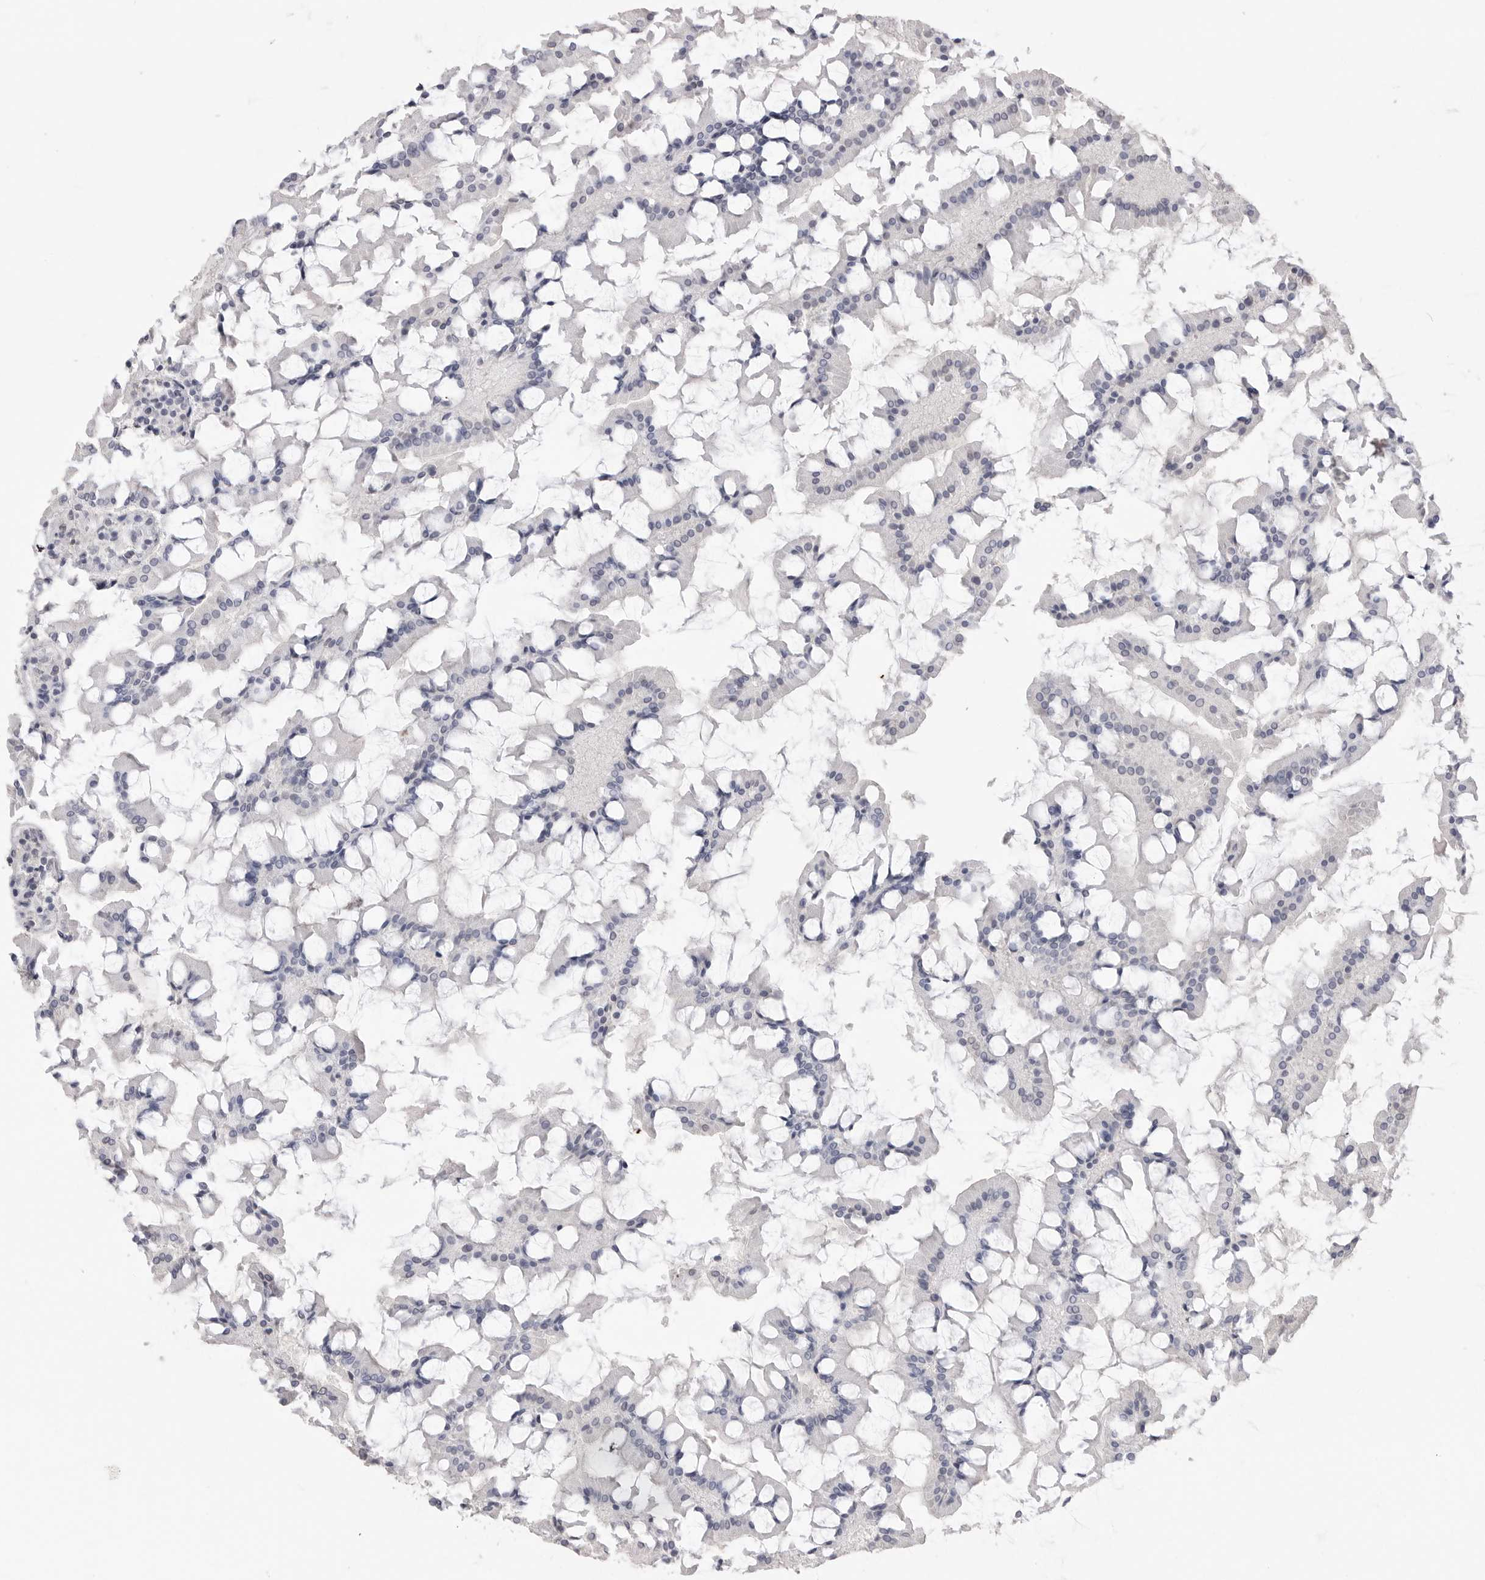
{"staining": {"intensity": "negative", "quantity": "none", "location": "none"}, "tissue": "small intestine", "cell_type": "Glandular cells", "image_type": "normal", "snomed": [{"axis": "morphology", "description": "Normal tissue, NOS"}, {"axis": "topography", "description": "Small intestine"}], "caption": "Glandular cells show no significant staining in normal small intestine. (Immunohistochemistry, brightfield microscopy, high magnification).", "gene": "ICAM5", "patient": {"sex": "male", "age": 41}}